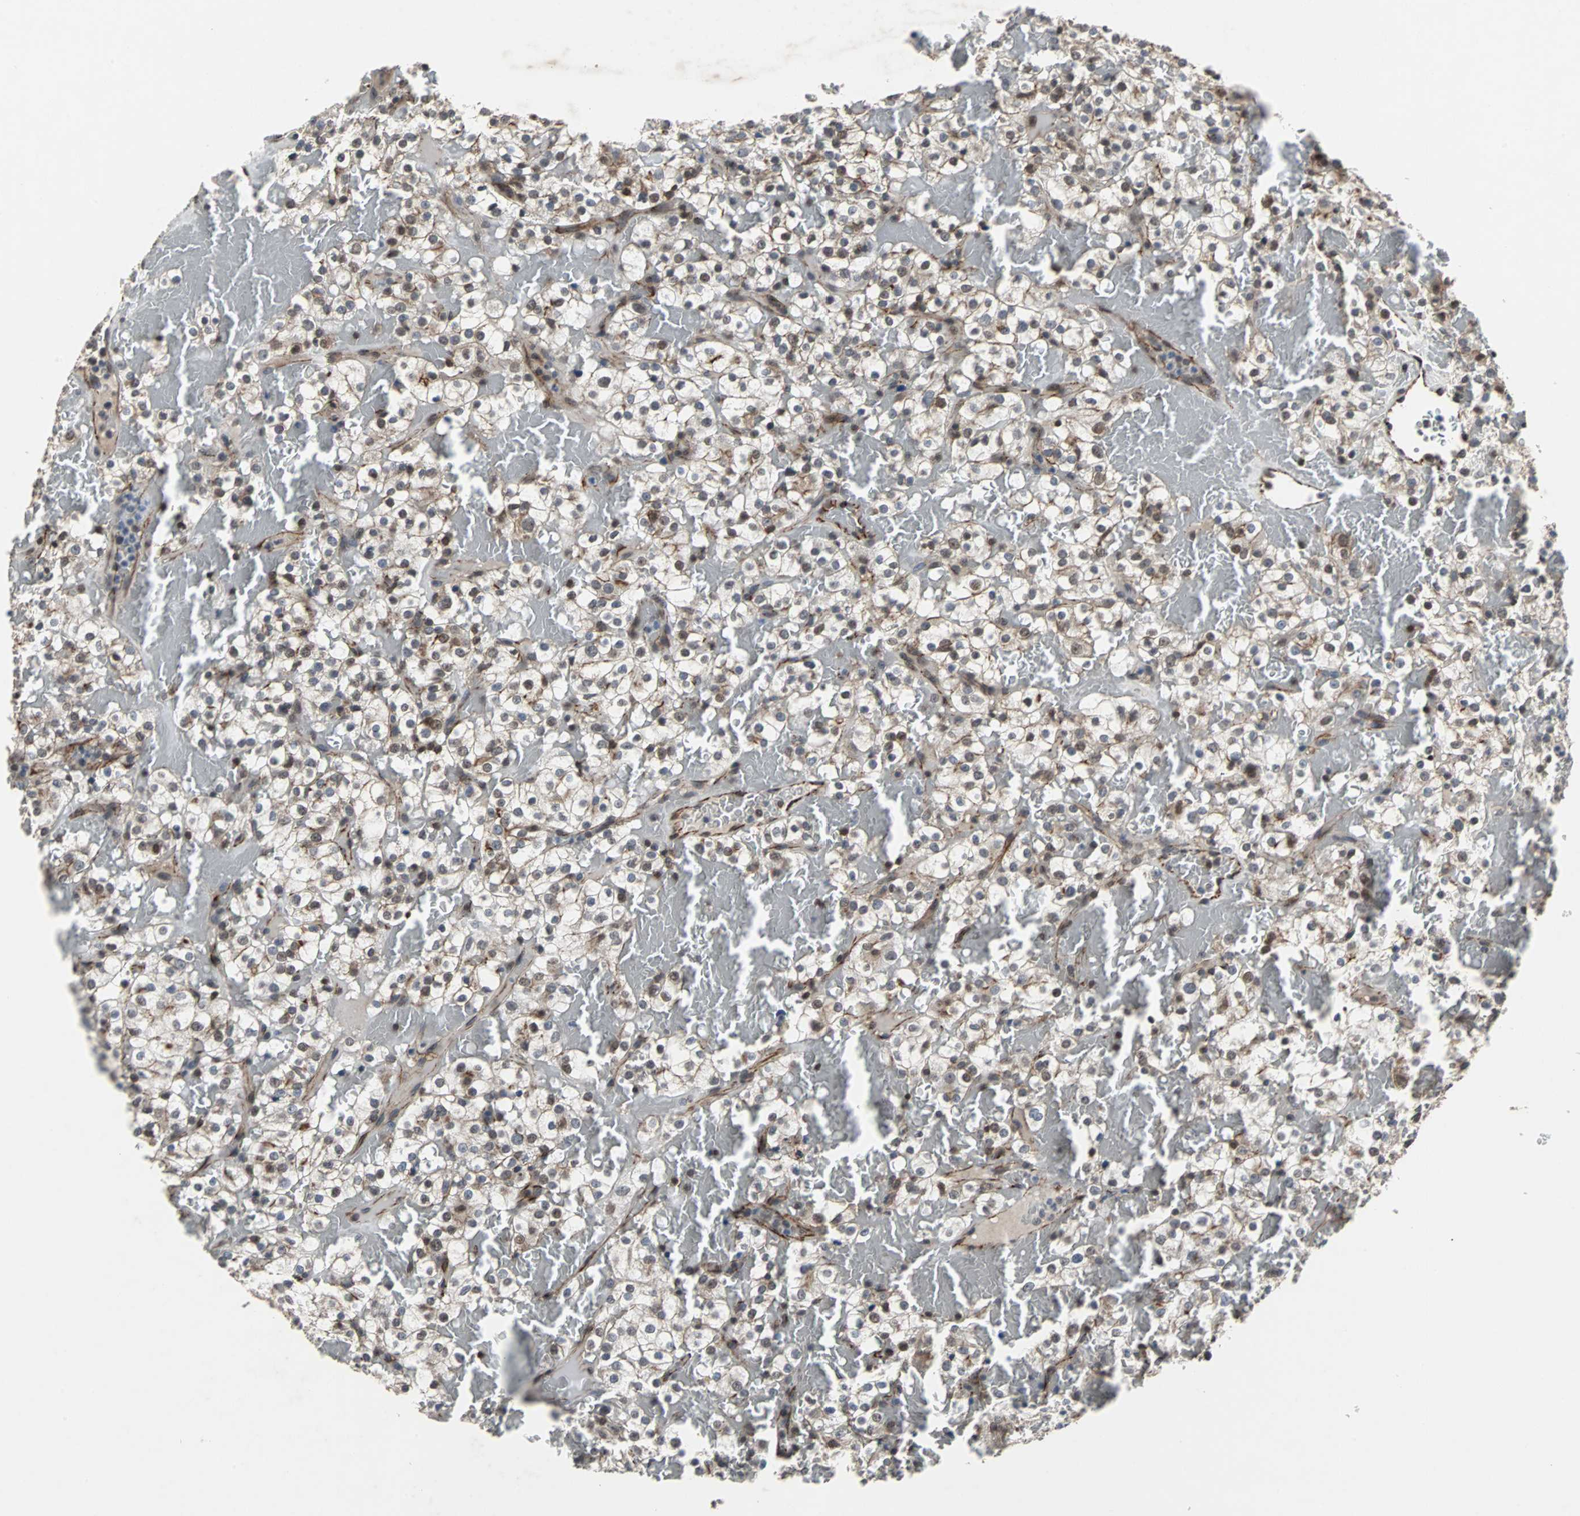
{"staining": {"intensity": "weak", "quantity": "25%-75%", "location": "cytoplasmic/membranous"}, "tissue": "renal cancer", "cell_type": "Tumor cells", "image_type": "cancer", "snomed": [{"axis": "morphology", "description": "Normal tissue, NOS"}, {"axis": "morphology", "description": "Adenocarcinoma, NOS"}, {"axis": "topography", "description": "Kidney"}], "caption": "Immunohistochemistry micrograph of human renal adenocarcinoma stained for a protein (brown), which displays low levels of weak cytoplasmic/membranous staining in approximately 25%-75% of tumor cells.", "gene": "LSR", "patient": {"sex": "female", "age": 72}}